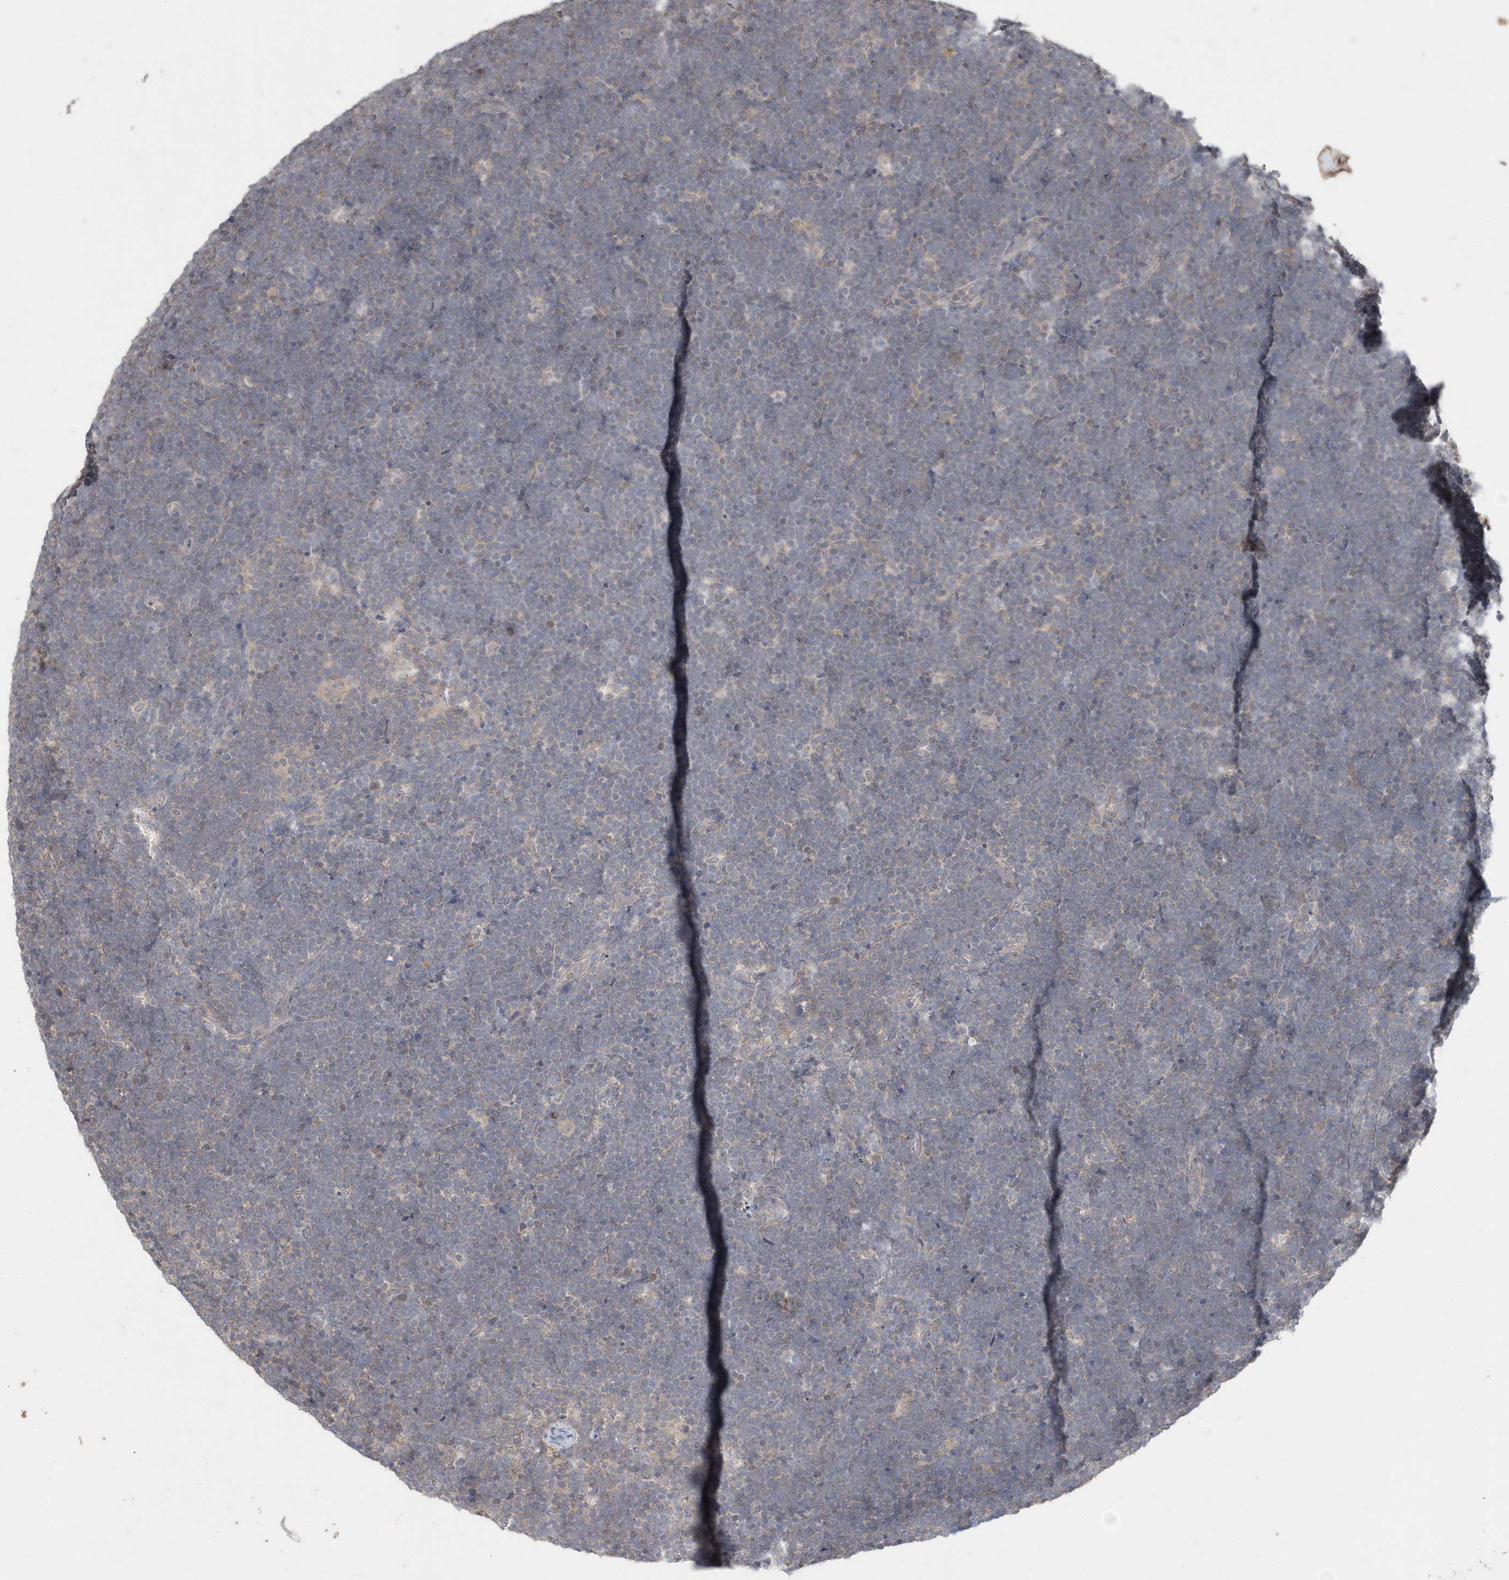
{"staining": {"intensity": "weak", "quantity": "<25%", "location": "cytoplasmic/membranous"}, "tissue": "lymphoma", "cell_type": "Tumor cells", "image_type": "cancer", "snomed": [{"axis": "morphology", "description": "Malignant lymphoma, non-Hodgkin's type, High grade"}, {"axis": "topography", "description": "Lymph node"}], "caption": "Photomicrograph shows no significant protein positivity in tumor cells of malignant lymphoma, non-Hodgkin's type (high-grade). The staining is performed using DAB (3,3'-diaminobenzidine) brown chromogen with nuclei counter-stained in using hematoxylin.", "gene": "AKR7A2", "patient": {"sex": "male", "age": 13}}